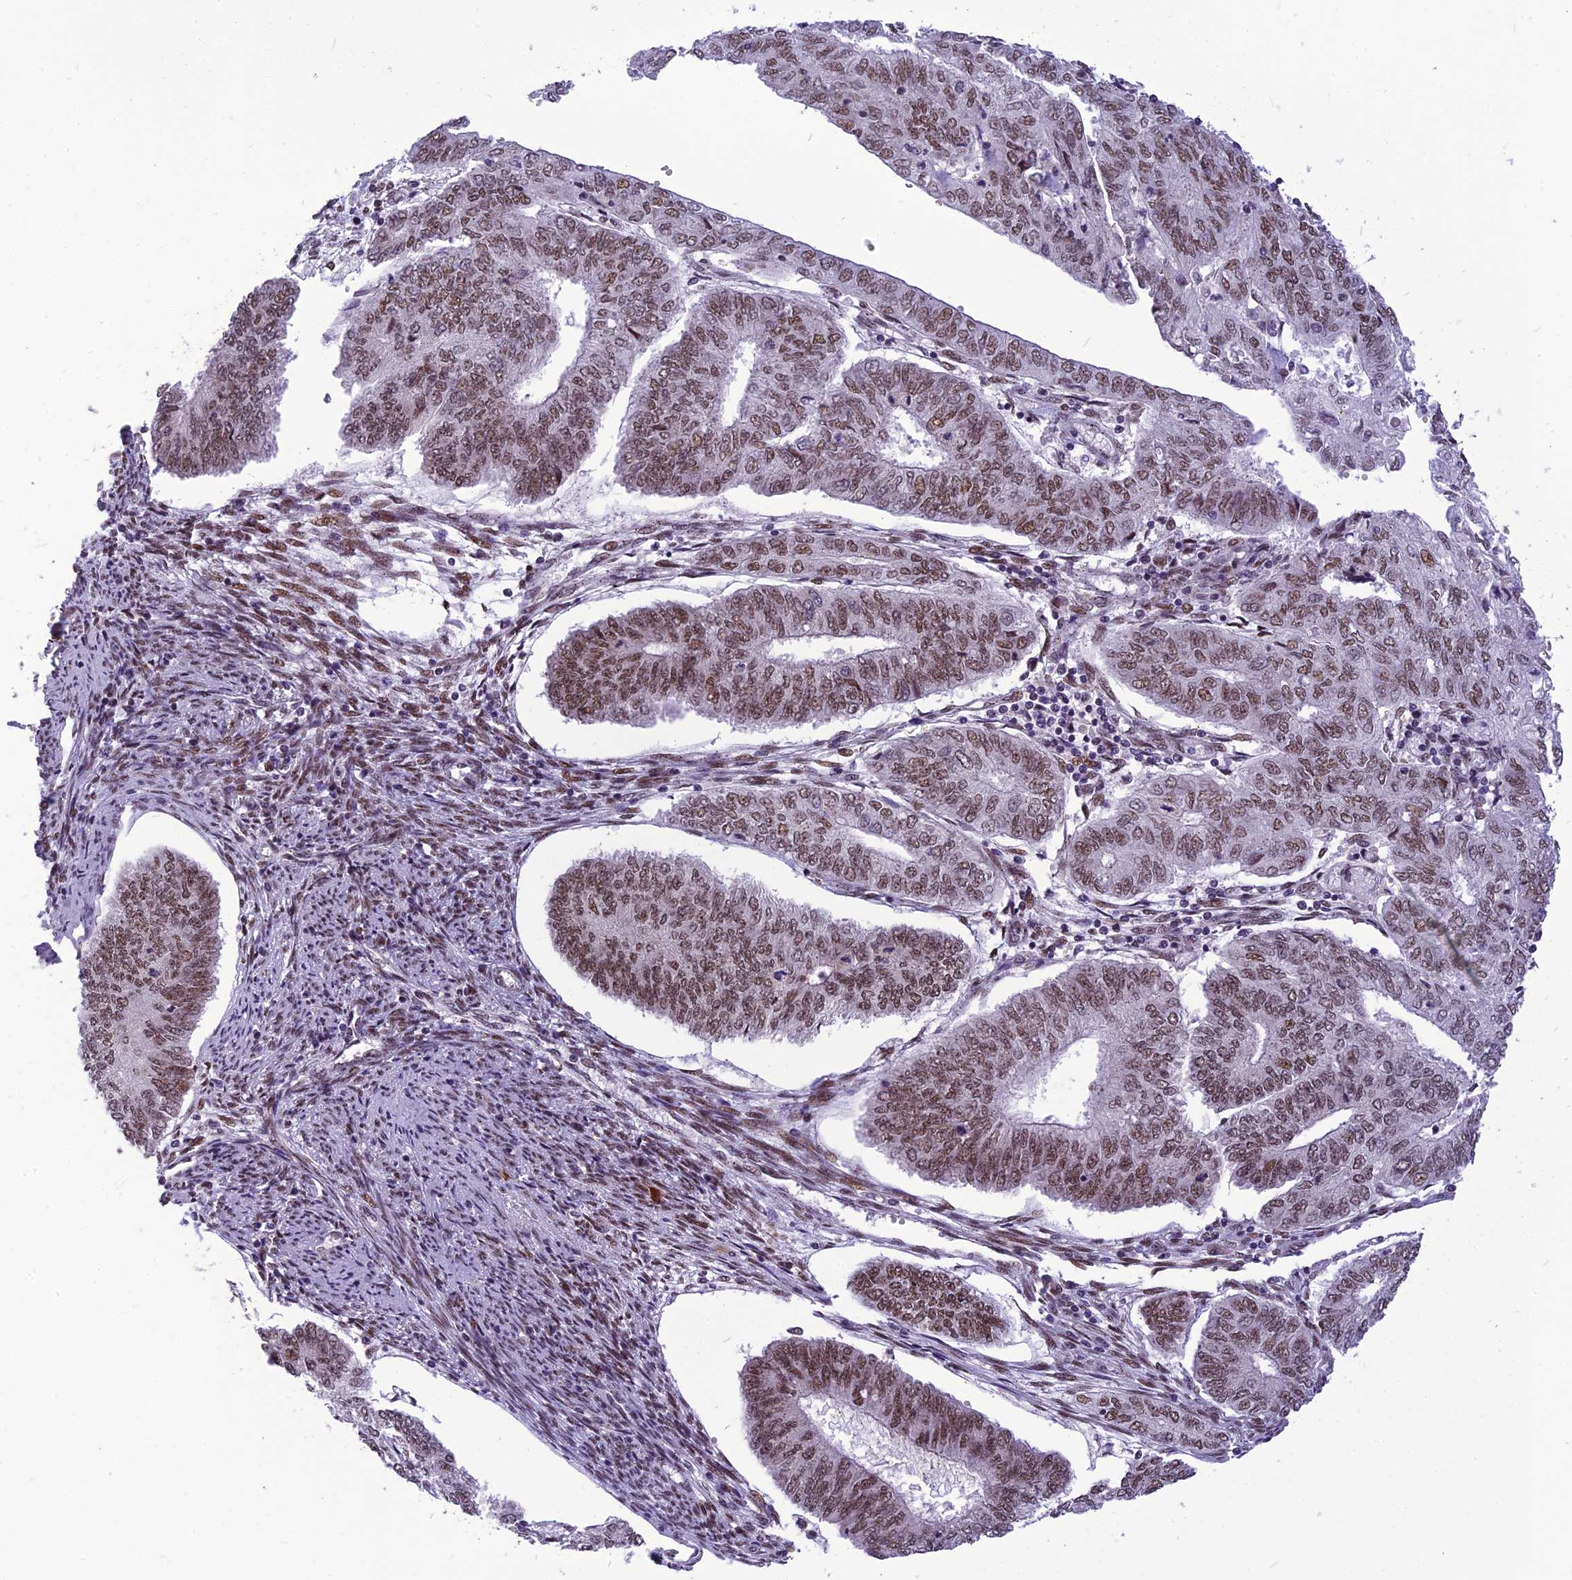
{"staining": {"intensity": "moderate", "quantity": ">75%", "location": "nuclear"}, "tissue": "endometrial cancer", "cell_type": "Tumor cells", "image_type": "cancer", "snomed": [{"axis": "morphology", "description": "Adenocarcinoma, NOS"}, {"axis": "topography", "description": "Endometrium"}], "caption": "Immunohistochemical staining of endometrial cancer reveals medium levels of moderate nuclear protein positivity in about >75% of tumor cells.", "gene": "IRF2BP1", "patient": {"sex": "female", "age": 68}}